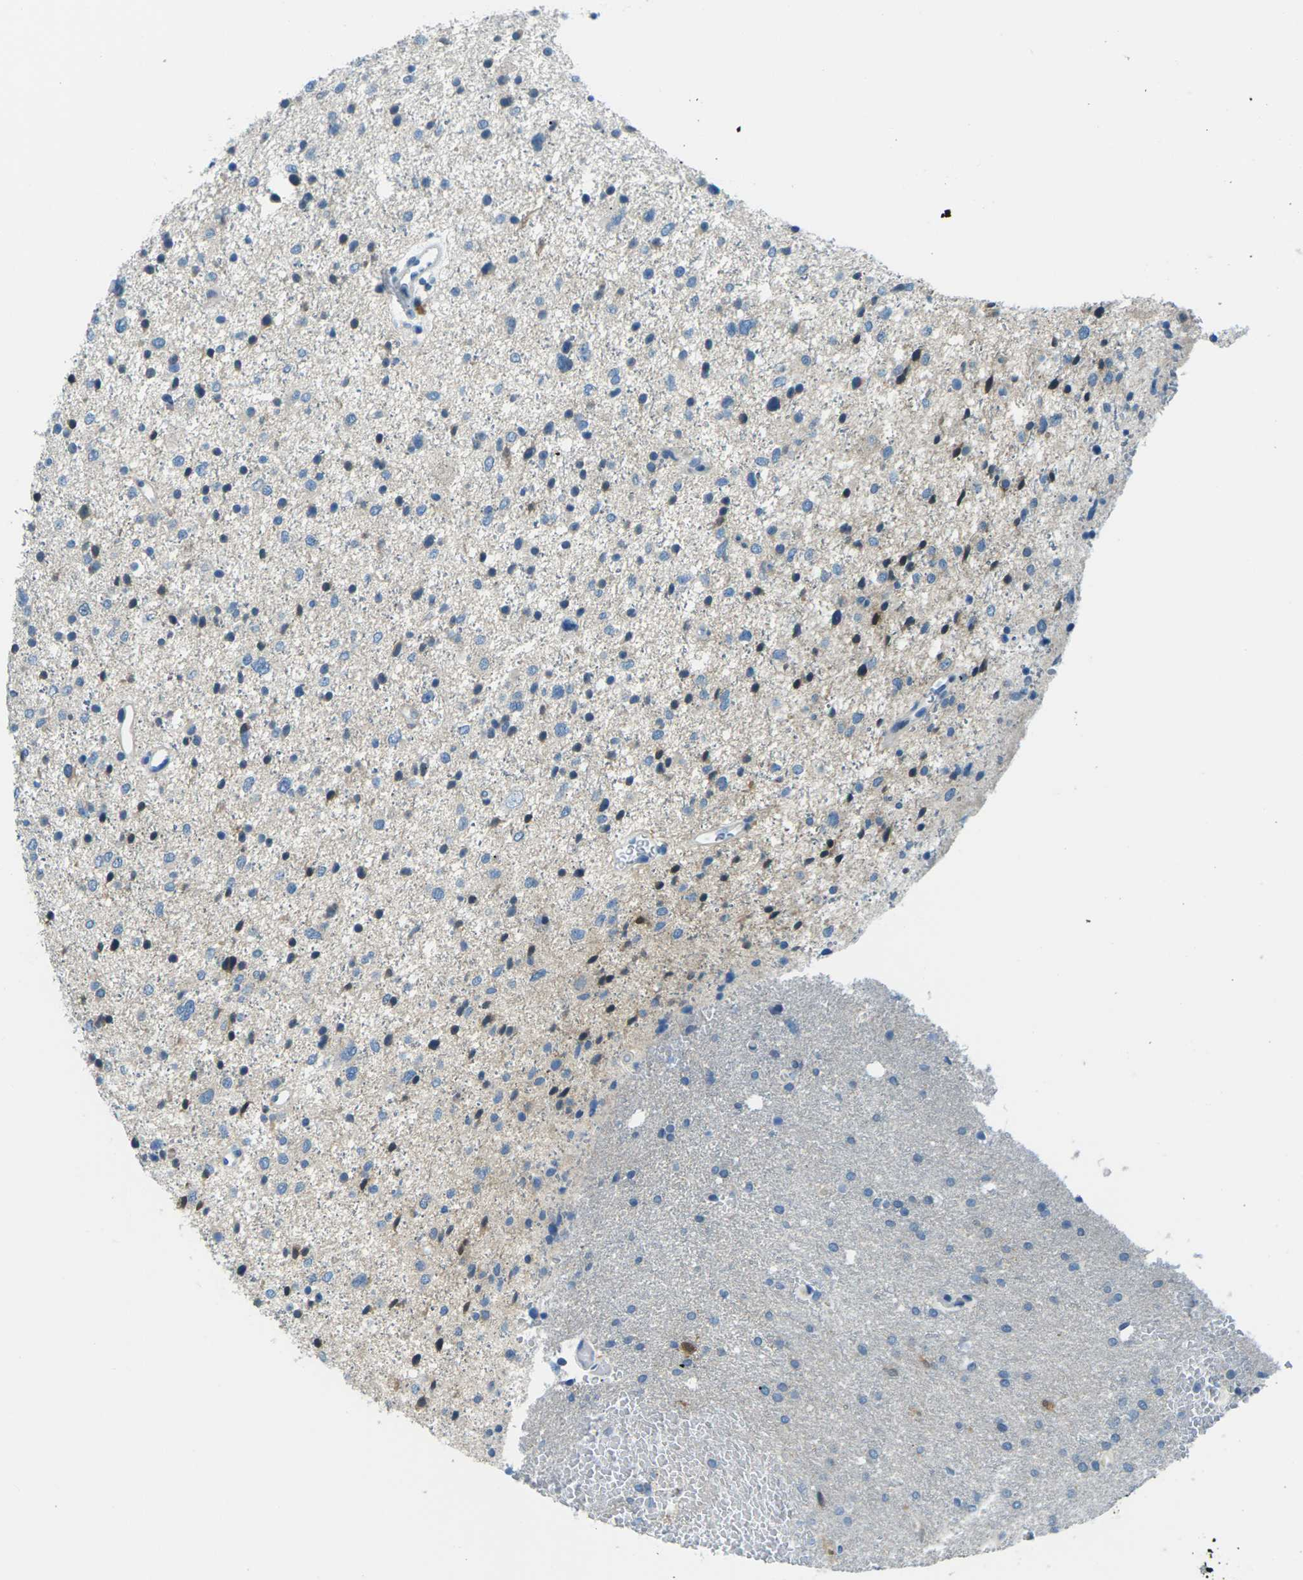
{"staining": {"intensity": "weak", "quantity": "<25%", "location": "cytoplasmic/membranous"}, "tissue": "glioma", "cell_type": "Tumor cells", "image_type": "cancer", "snomed": [{"axis": "morphology", "description": "Glioma, malignant, Low grade"}, {"axis": "topography", "description": "Brain"}], "caption": "An immunohistochemistry (IHC) photomicrograph of low-grade glioma (malignant) is shown. There is no staining in tumor cells of low-grade glioma (malignant). (DAB (3,3'-diaminobenzidine) immunohistochemistry visualized using brightfield microscopy, high magnification).", "gene": "NANOS2", "patient": {"sex": "female", "age": 37}}